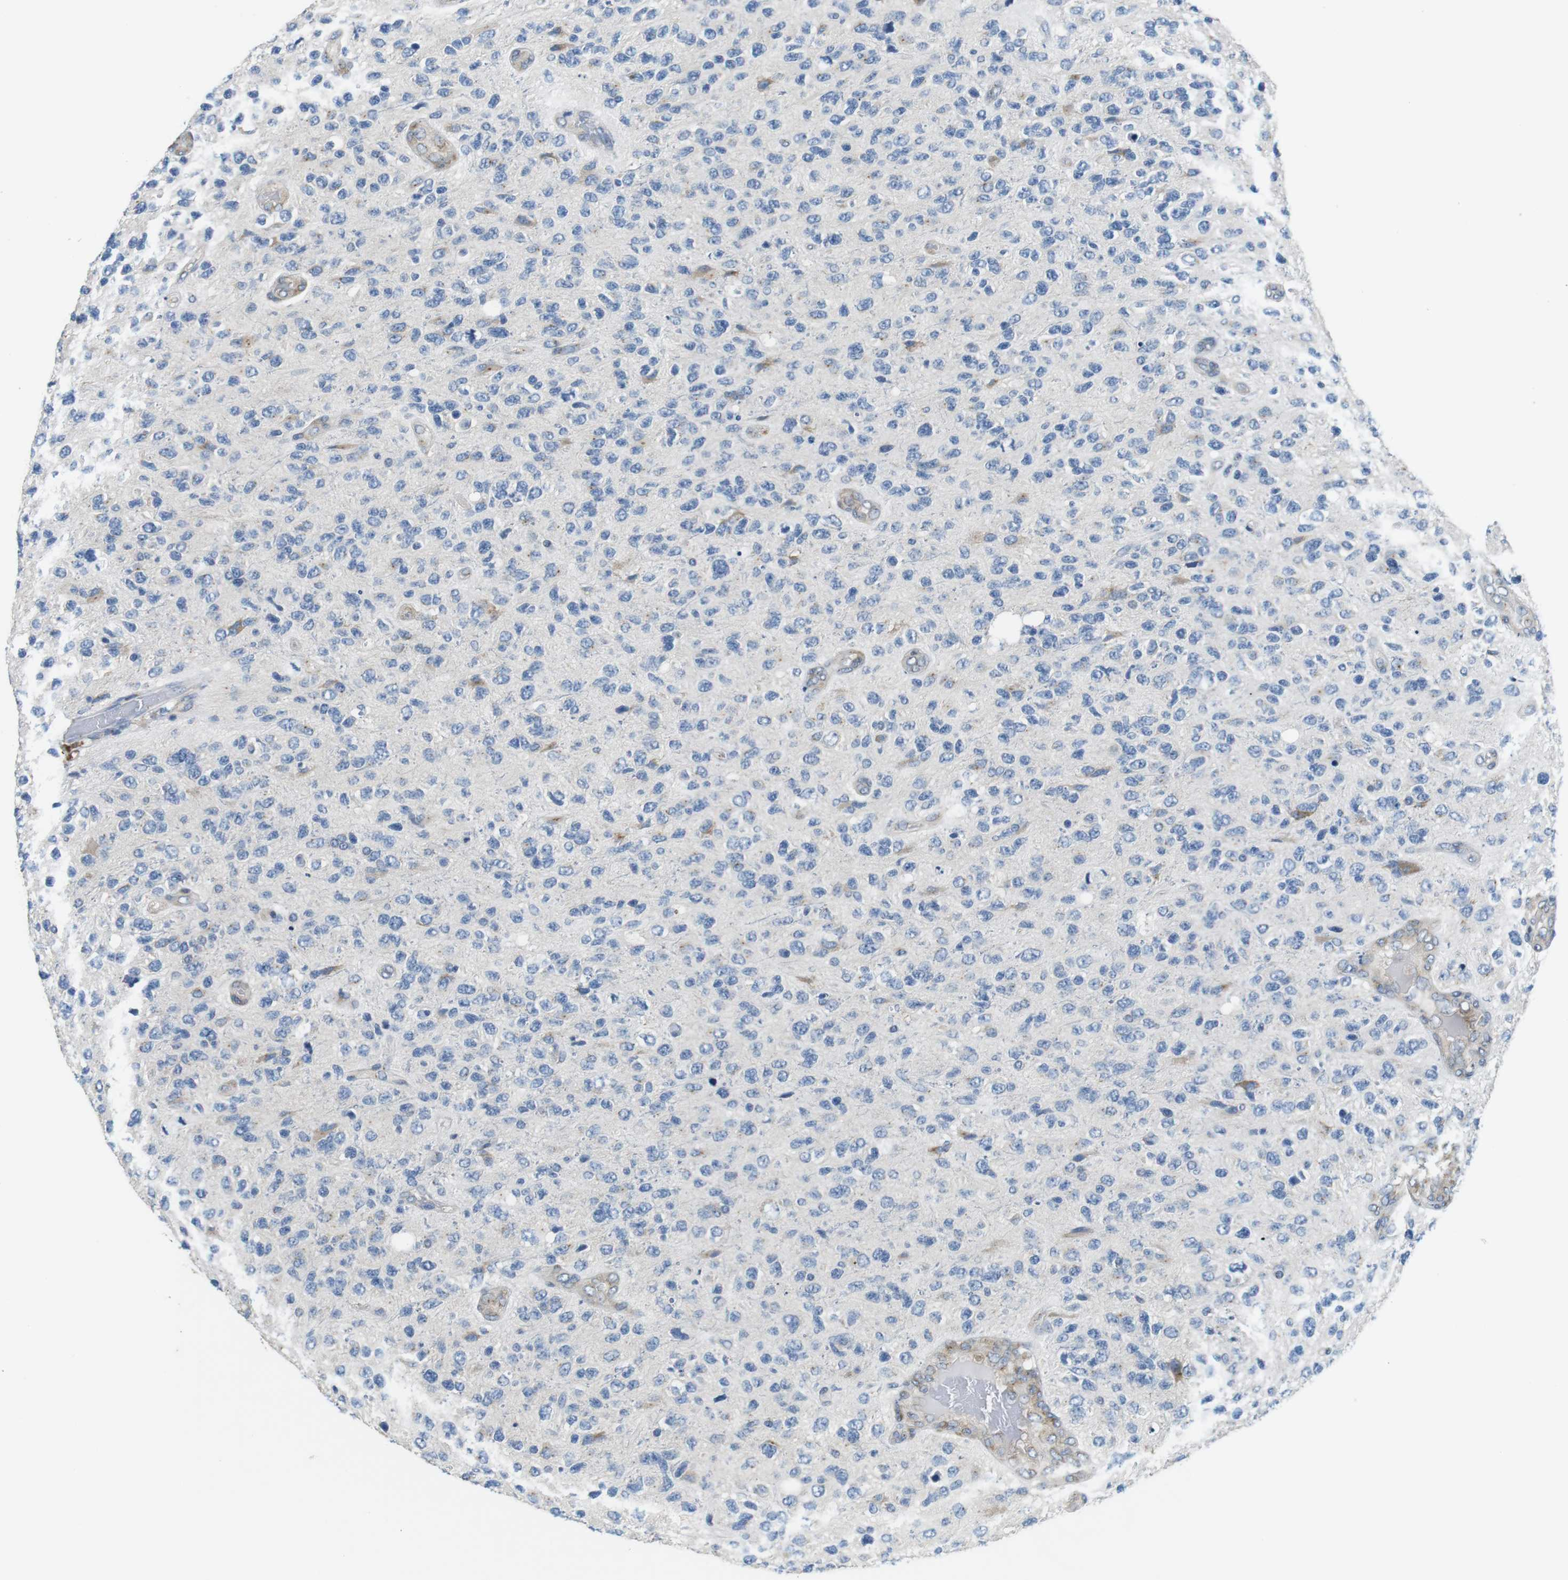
{"staining": {"intensity": "moderate", "quantity": "<25%", "location": "cytoplasmic/membranous"}, "tissue": "glioma", "cell_type": "Tumor cells", "image_type": "cancer", "snomed": [{"axis": "morphology", "description": "Glioma, malignant, High grade"}, {"axis": "topography", "description": "Brain"}], "caption": "DAB immunohistochemical staining of human glioma demonstrates moderate cytoplasmic/membranous protein staining in about <25% of tumor cells. Nuclei are stained in blue.", "gene": "UNC5CL", "patient": {"sex": "female", "age": 58}}